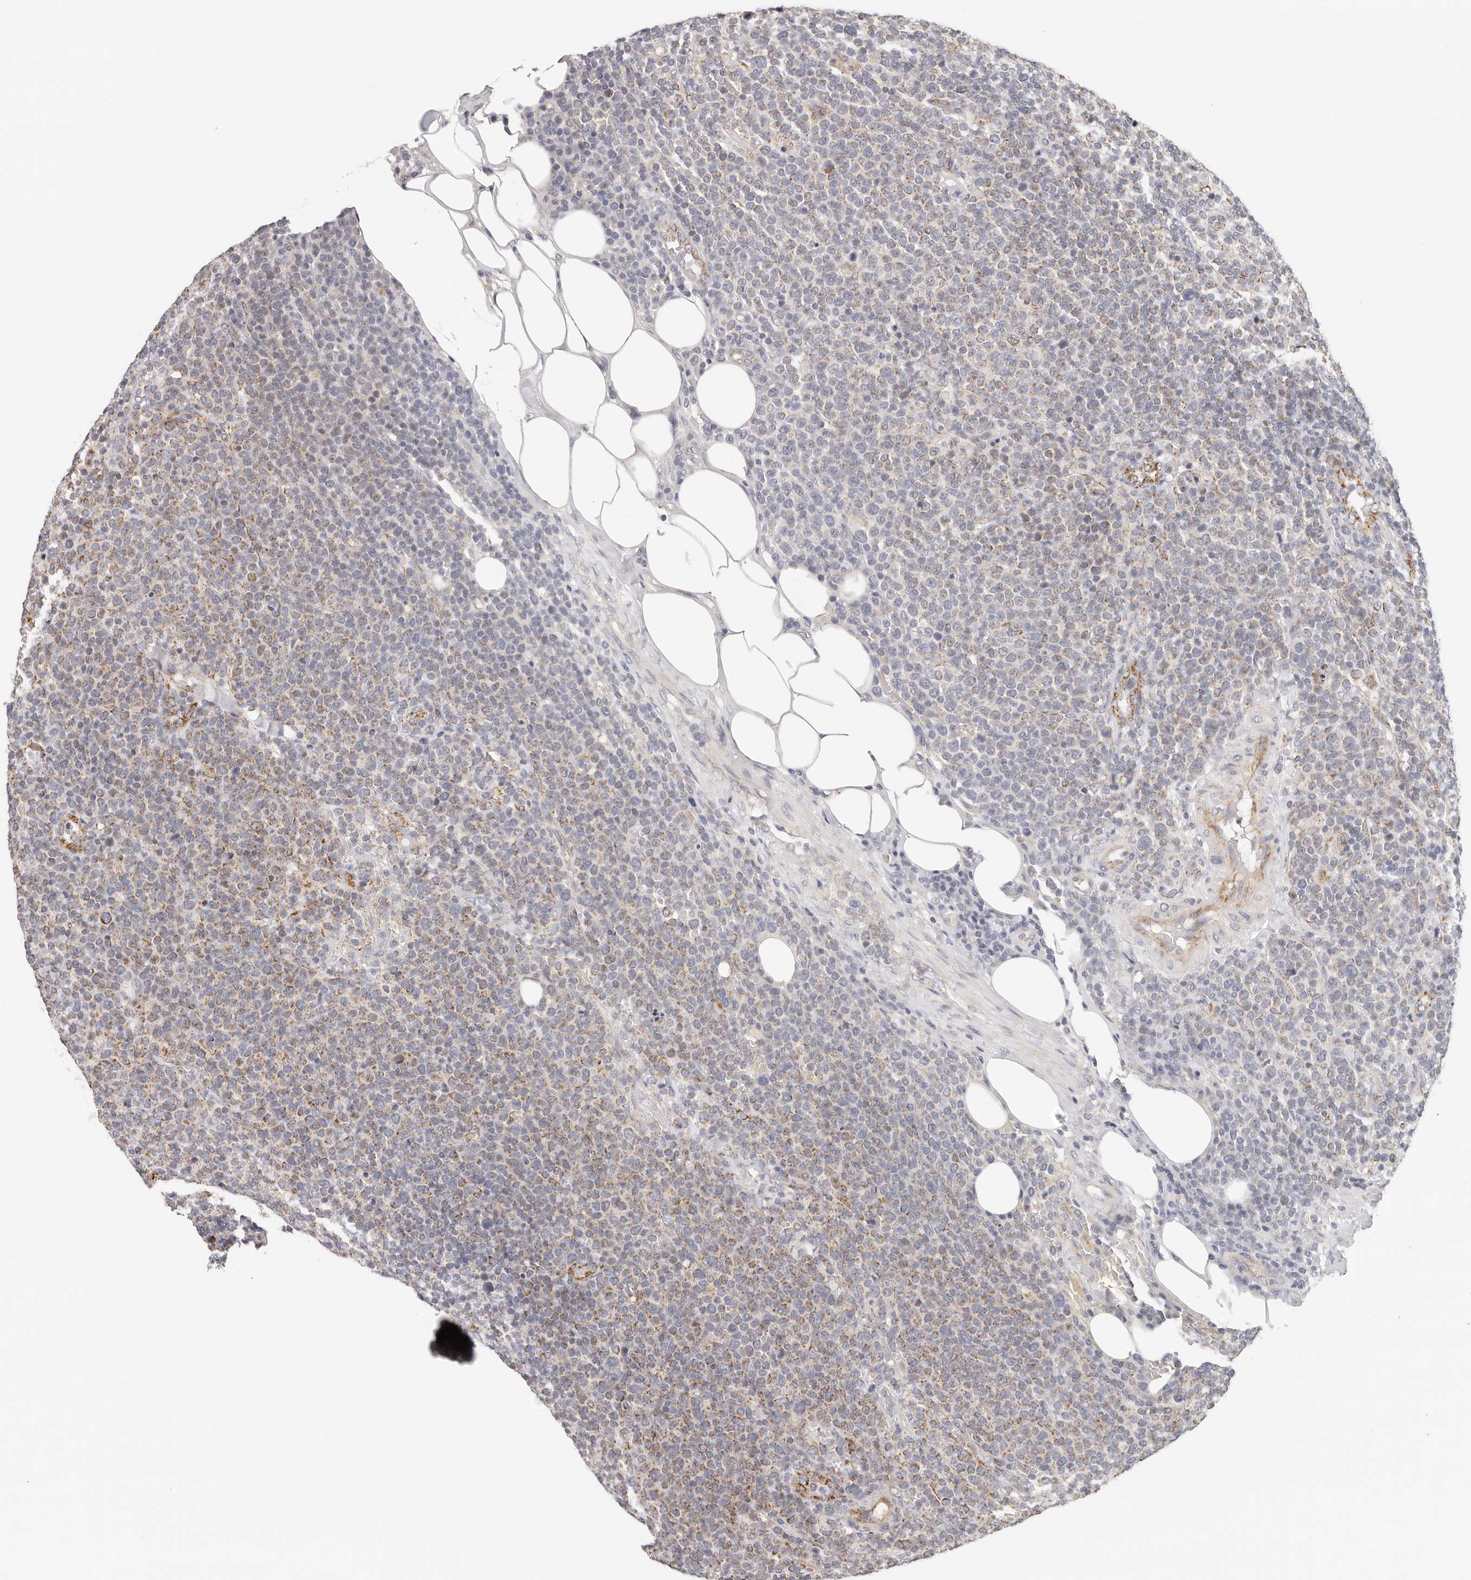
{"staining": {"intensity": "moderate", "quantity": "25%-75%", "location": "cytoplasmic/membranous"}, "tissue": "lymphoma", "cell_type": "Tumor cells", "image_type": "cancer", "snomed": [{"axis": "morphology", "description": "Malignant lymphoma, non-Hodgkin's type, High grade"}, {"axis": "topography", "description": "Lymph node"}], "caption": "The micrograph reveals immunohistochemical staining of high-grade malignant lymphoma, non-Hodgkin's type. There is moderate cytoplasmic/membranous staining is appreciated in about 25%-75% of tumor cells.", "gene": "AFDN", "patient": {"sex": "male", "age": 61}}